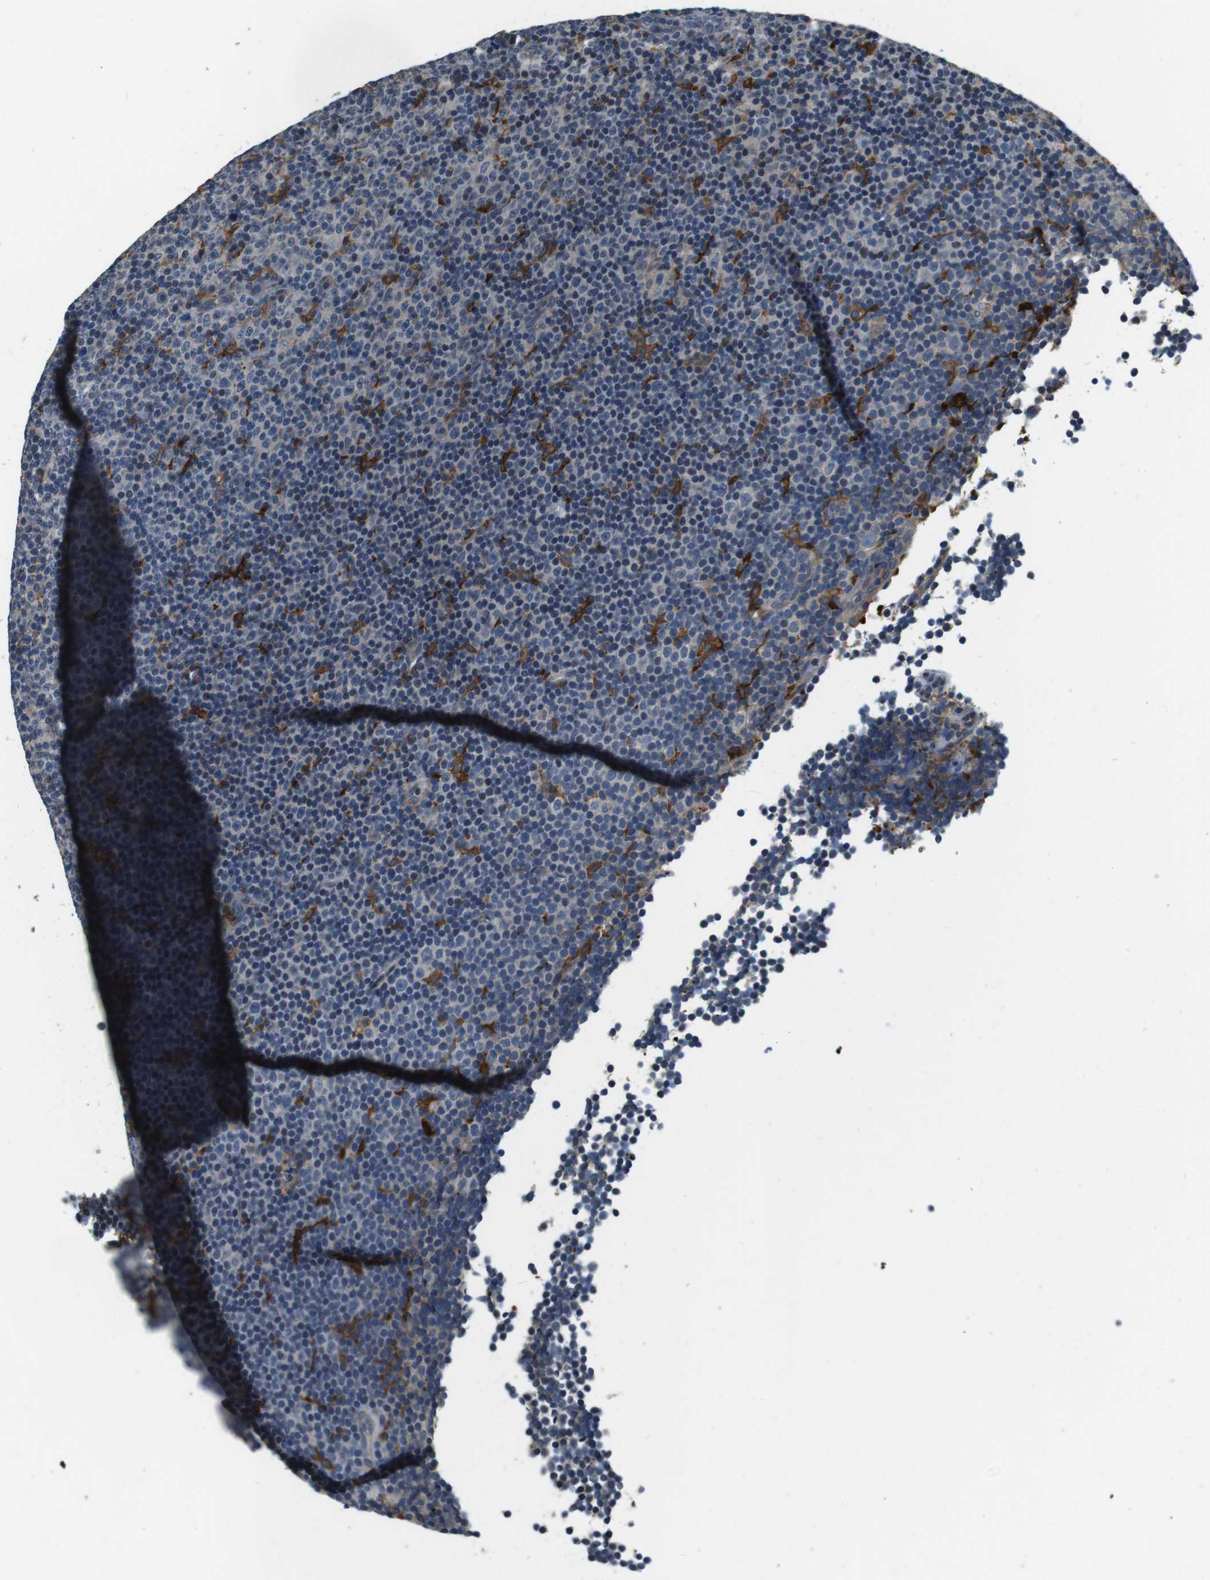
{"staining": {"intensity": "negative", "quantity": "none", "location": "none"}, "tissue": "lymphoma", "cell_type": "Tumor cells", "image_type": "cancer", "snomed": [{"axis": "morphology", "description": "Malignant lymphoma, non-Hodgkin's type, Low grade"}, {"axis": "topography", "description": "Lymph node"}], "caption": "Image shows no protein staining in tumor cells of malignant lymphoma, non-Hodgkin's type (low-grade) tissue. (DAB (3,3'-diaminobenzidine) immunohistochemistry, high magnification).", "gene": "CD163L1", "patient": {"sex": "female", "age": 67}}